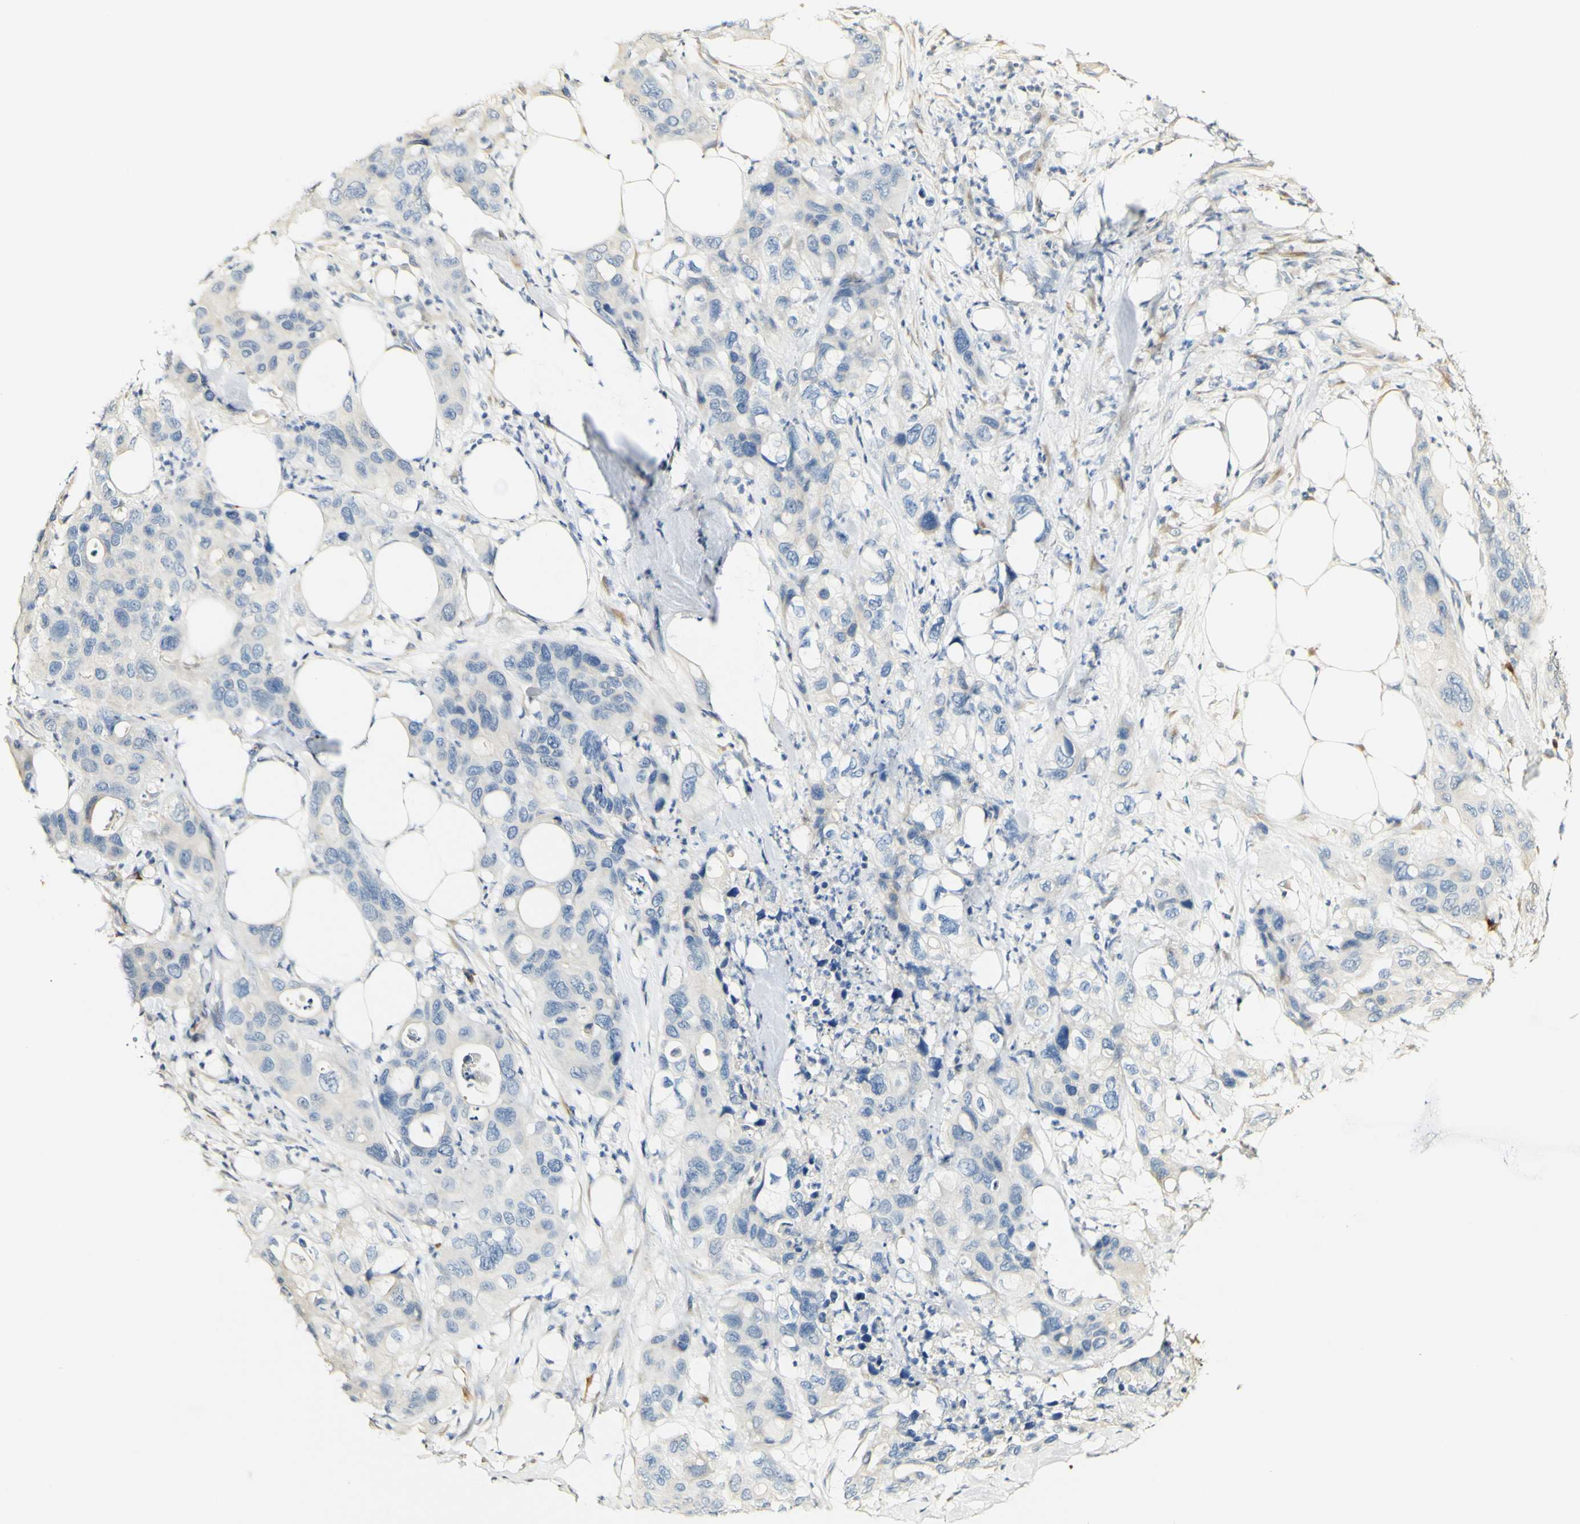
{"staining": {"intensity": "negative", "quantity": "none", "location": "none"}, "tissue": "pancreatic cancer", "cell_type": "Tumor cells", "image_type": "cancer", "snomed": [{"axis": "morphology", "description": "Adenocarcinoma, NOS"}, {"axis": "topography", "description": "Pancreas"}], "caption": "DAB (3,3'-diaminobenzidine) immunohistochemical staining of adenocarcinoma (pancreatic) shows no significant positivity in tumor cells.", "gene": "FMO3", "patient": {"sex": "female", "age": 71}}